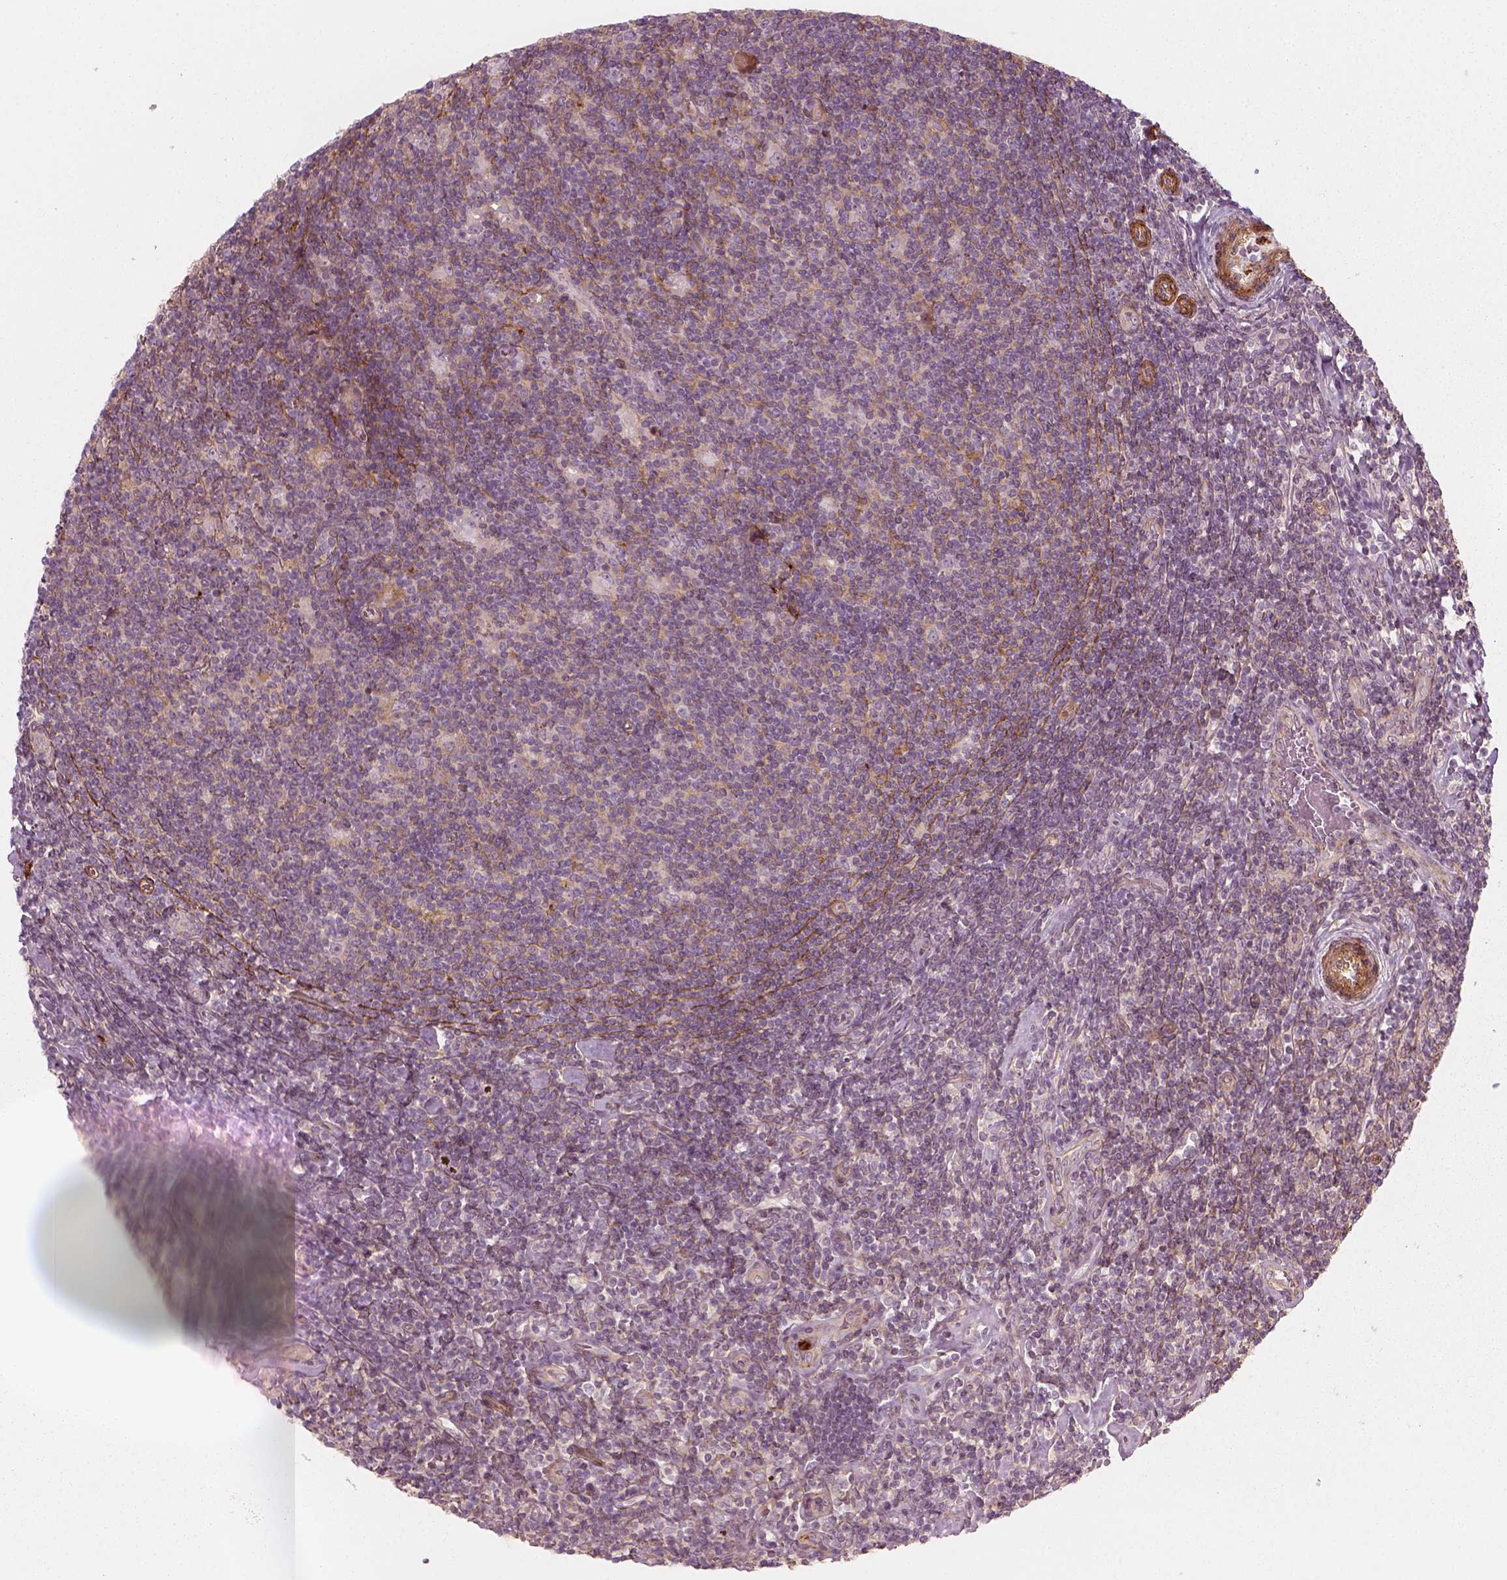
{"staining": {"intensity": "negative", "quantity": "none", "location": "none"}, "tissue": "lymphoma", "cell_type": "Tumor cells", "image_type": "cancer", "snomed": [{"axis": "morphology", "description": "Hodgkin's disease, NOS"}, {"axis": "topography", "description": "Lymph node"}], "caption": "Photomicrograph shows no protein expression in tumor cells of lymphoma tissue. (Immunohistochemistry, brightfield microscopy, high magnification).", "gene": "NPTN", "patient": {"sex": "male", "age": 40}}